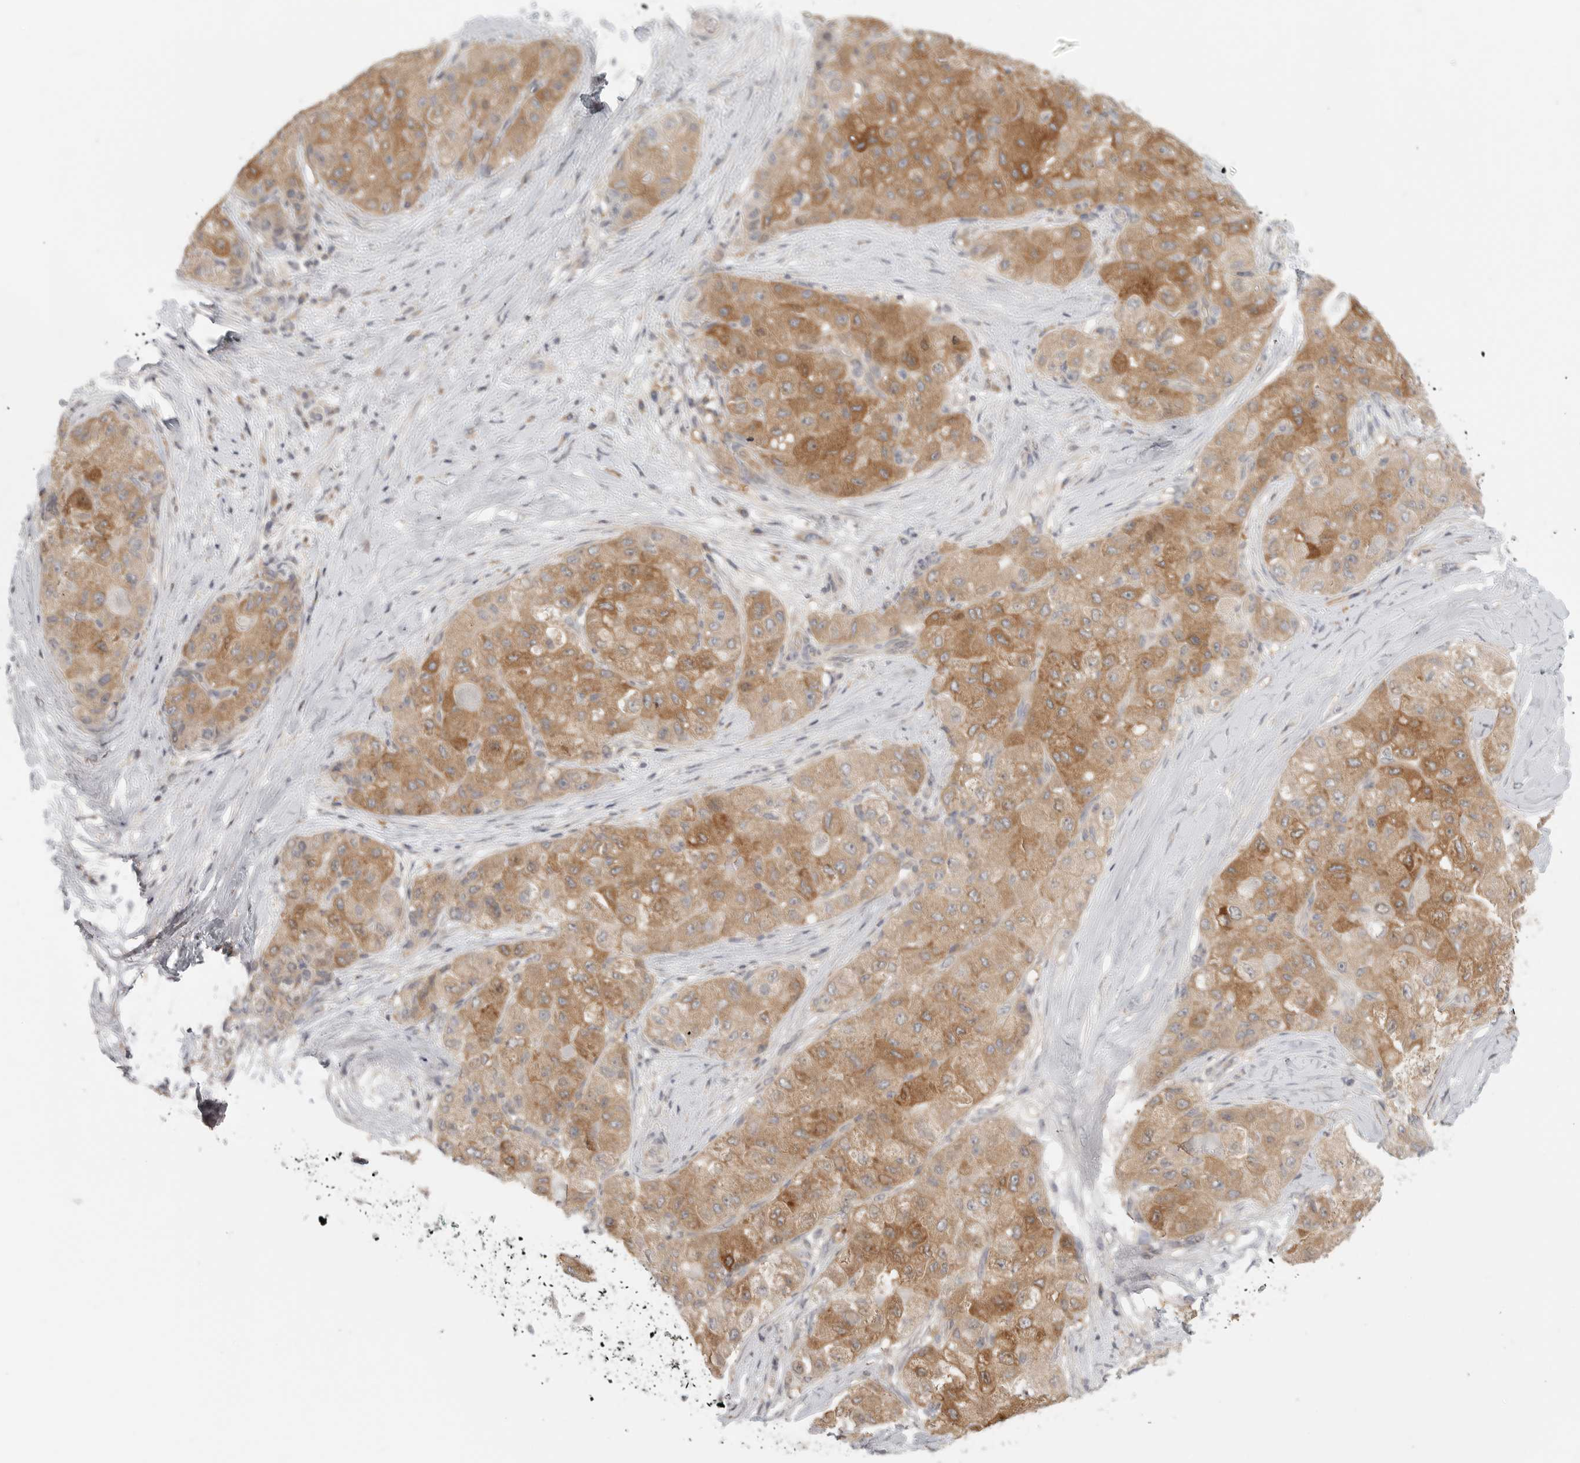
{"staining": {"intensity": "moderate", "quantity": "25%-75%", "location": "cytoplasmic/membranous"}, "tissue": "liver cancer", "cell_type": "Tumor cells", "image_type": "cancer", "snomed": [{"axis": "morphology", "description": "Carcinoma, Hepatocellular, NOS"}, {"axis": "topography", "description": "Liver"}], "caption": "An immunohistochemistry (IHC) histopathology image of tumor tissue is shown. Protein staining in brown shows moderate cytoplasmic/membranous positivity in hepatocellular carcinoma (liver) within tumor cells. (DAB (3,3'-diaminobenzidine) IHC with brightfield microscopy, high magnification).", "gene": "HDAC6", "patient": {"sex": "male", "age": 80}}